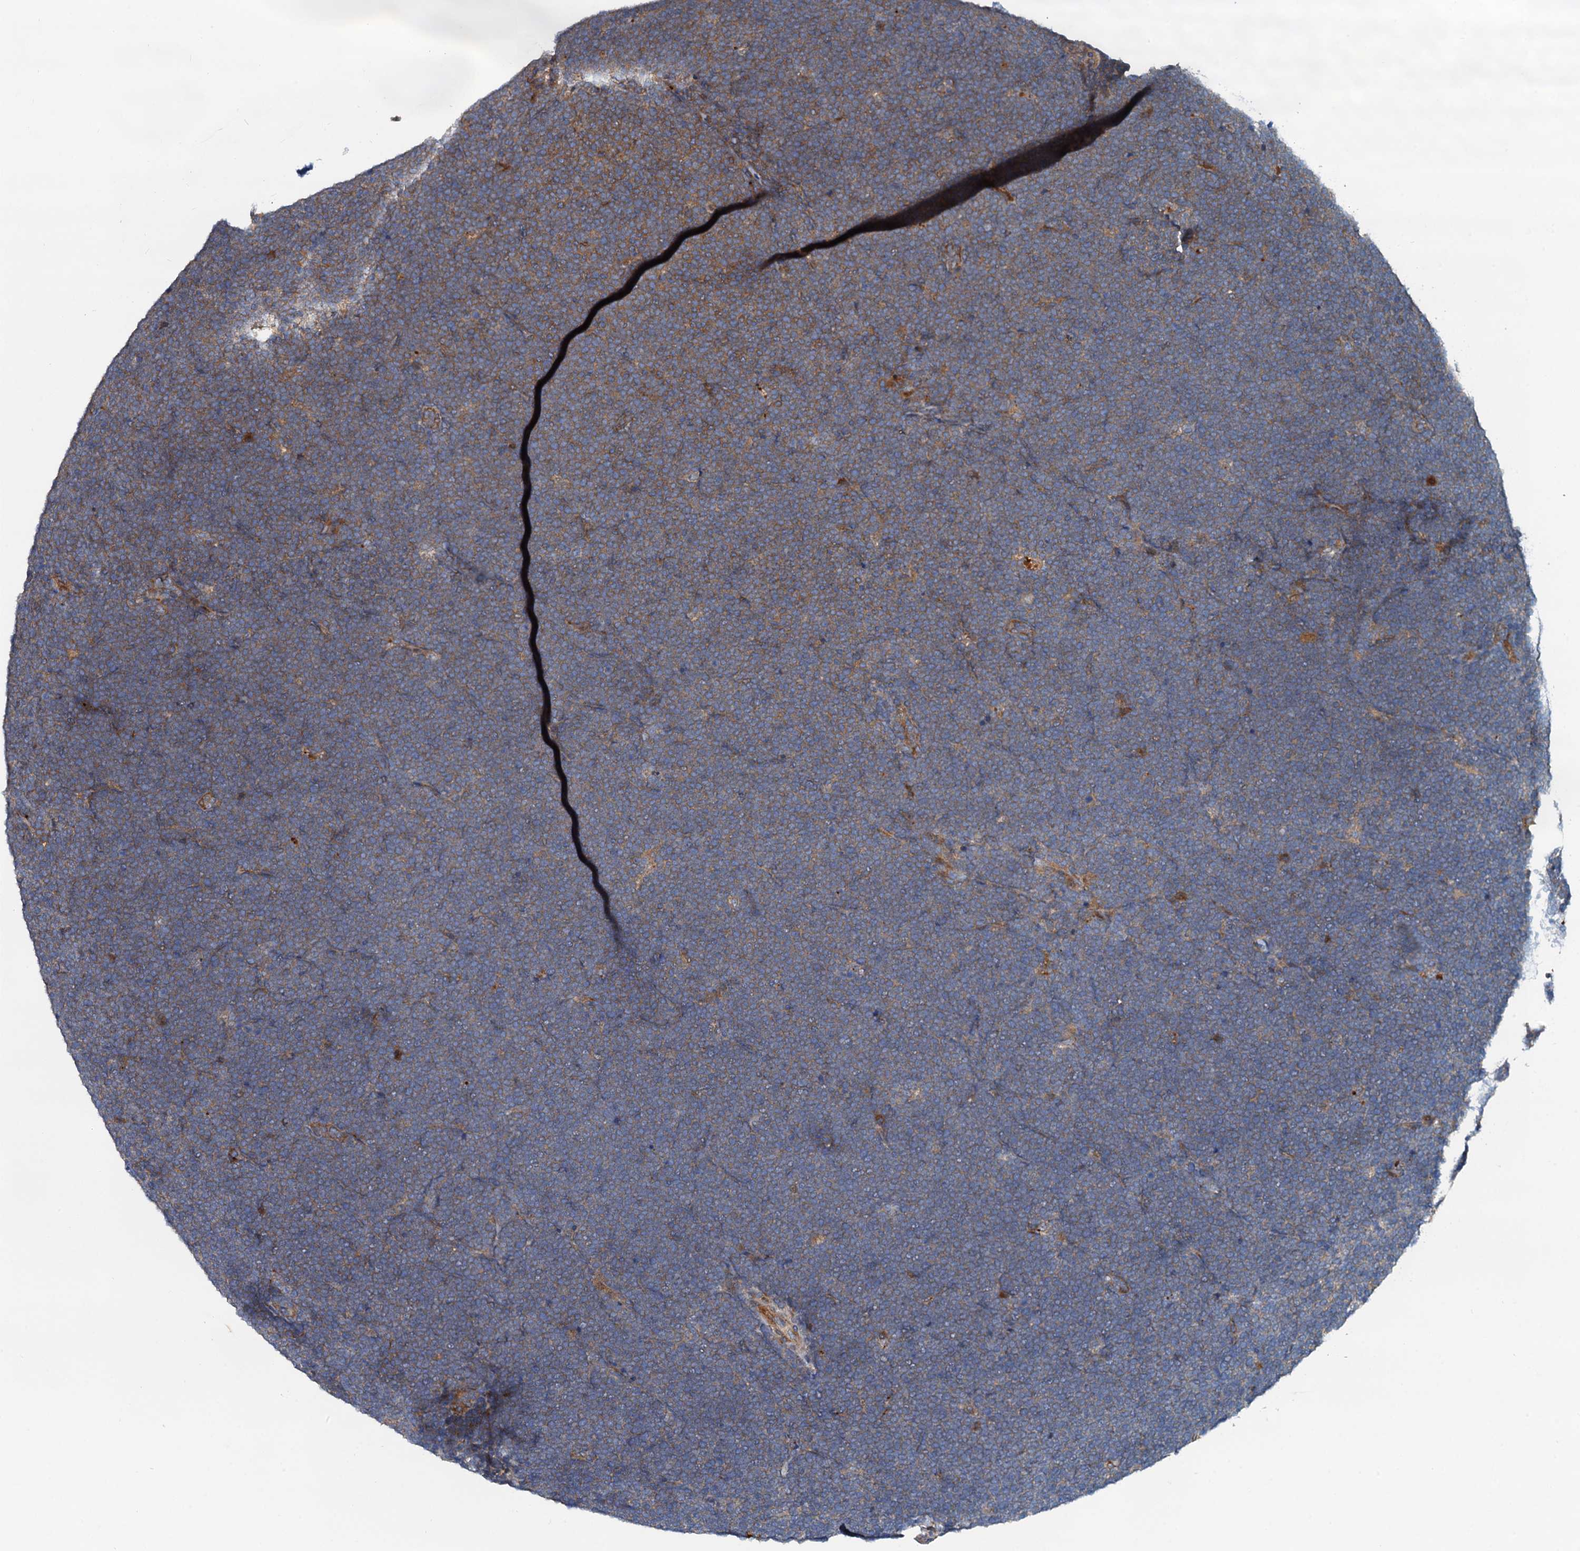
{"staining": {"intensity": "moderate", "quantity": "<25%", "location": "cytoplasmic/membranous"}, "tissue": "lymphoma", "cell_type": "Tumor cells", "image_type": "cancer", "snomed": [{"axis": "morphology", "description": "Malignant lymphoma, non-Hodgkin's type, High grade"}, {"axis": "topography", "description": "Lymph node"}], "caption": "Malignant lymphoma, non-Hodgkin's type (high-grade) tissue exhibits moderate cytoplasmic/membranous expression in about <25% of tumor cells, visualized by immunohistochemistry. The protein is shown in brown color, while the nuclei are stained blue.", "gene": "EFL1", "patient": {"sex": "male", "age": 13}}